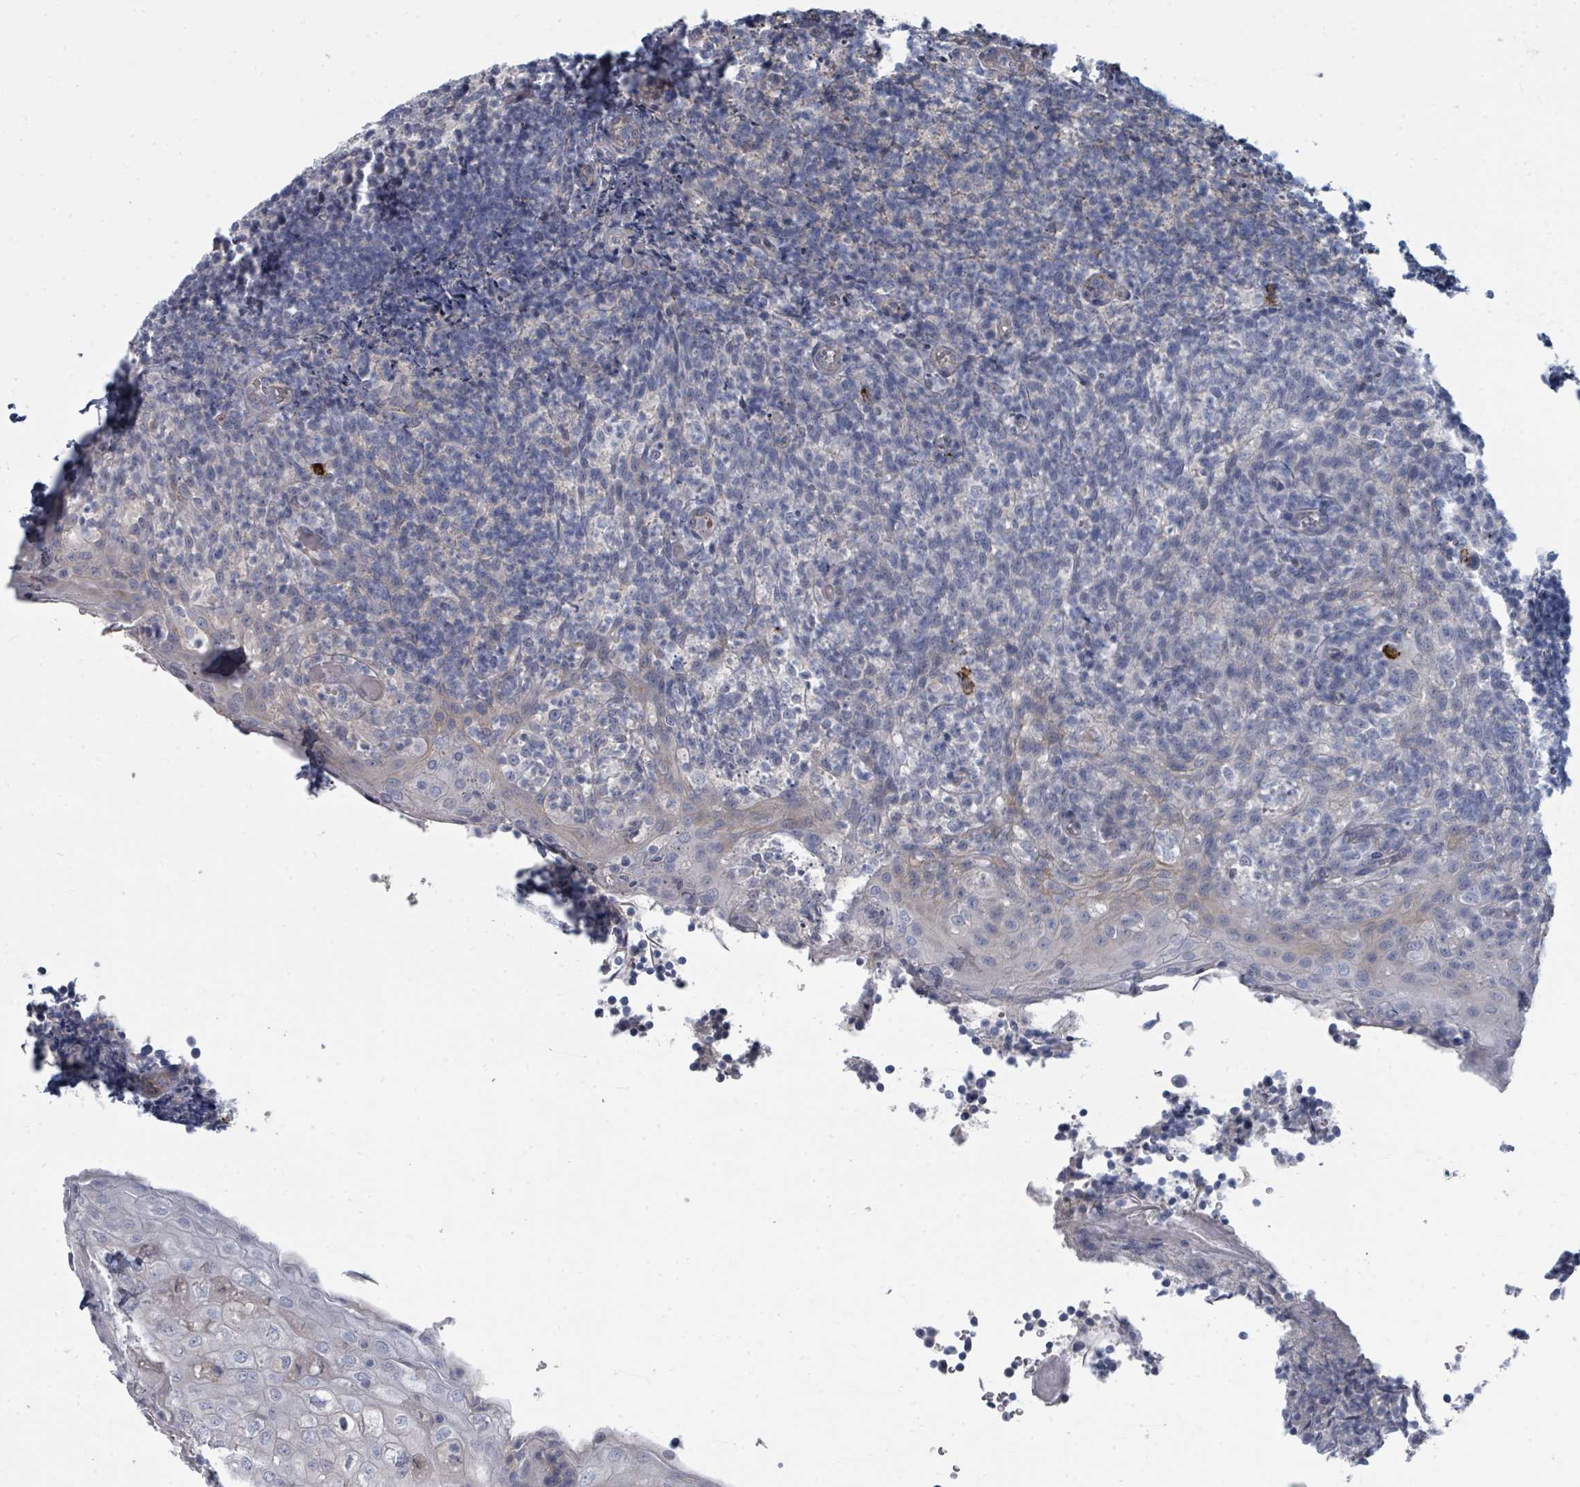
{"staining": {"intensity": "negative", "quantity": "none", "location": "none"}, "tissue": "tonsil", "cell_type": "Germinal center cells", "image_type": "normal", "snomed": [{"axis": "morphology", "description": "Normal tissue, NOS"}, {"axis": "topography", "description": "Tonsil"}], "caption": "This is an immunohistochemistry (IHC) image of normal human tonsil. There is no positivity in germinal center cells.", "gene": "SLC25A45", "patient": {"sex": "female", "age": 10}}